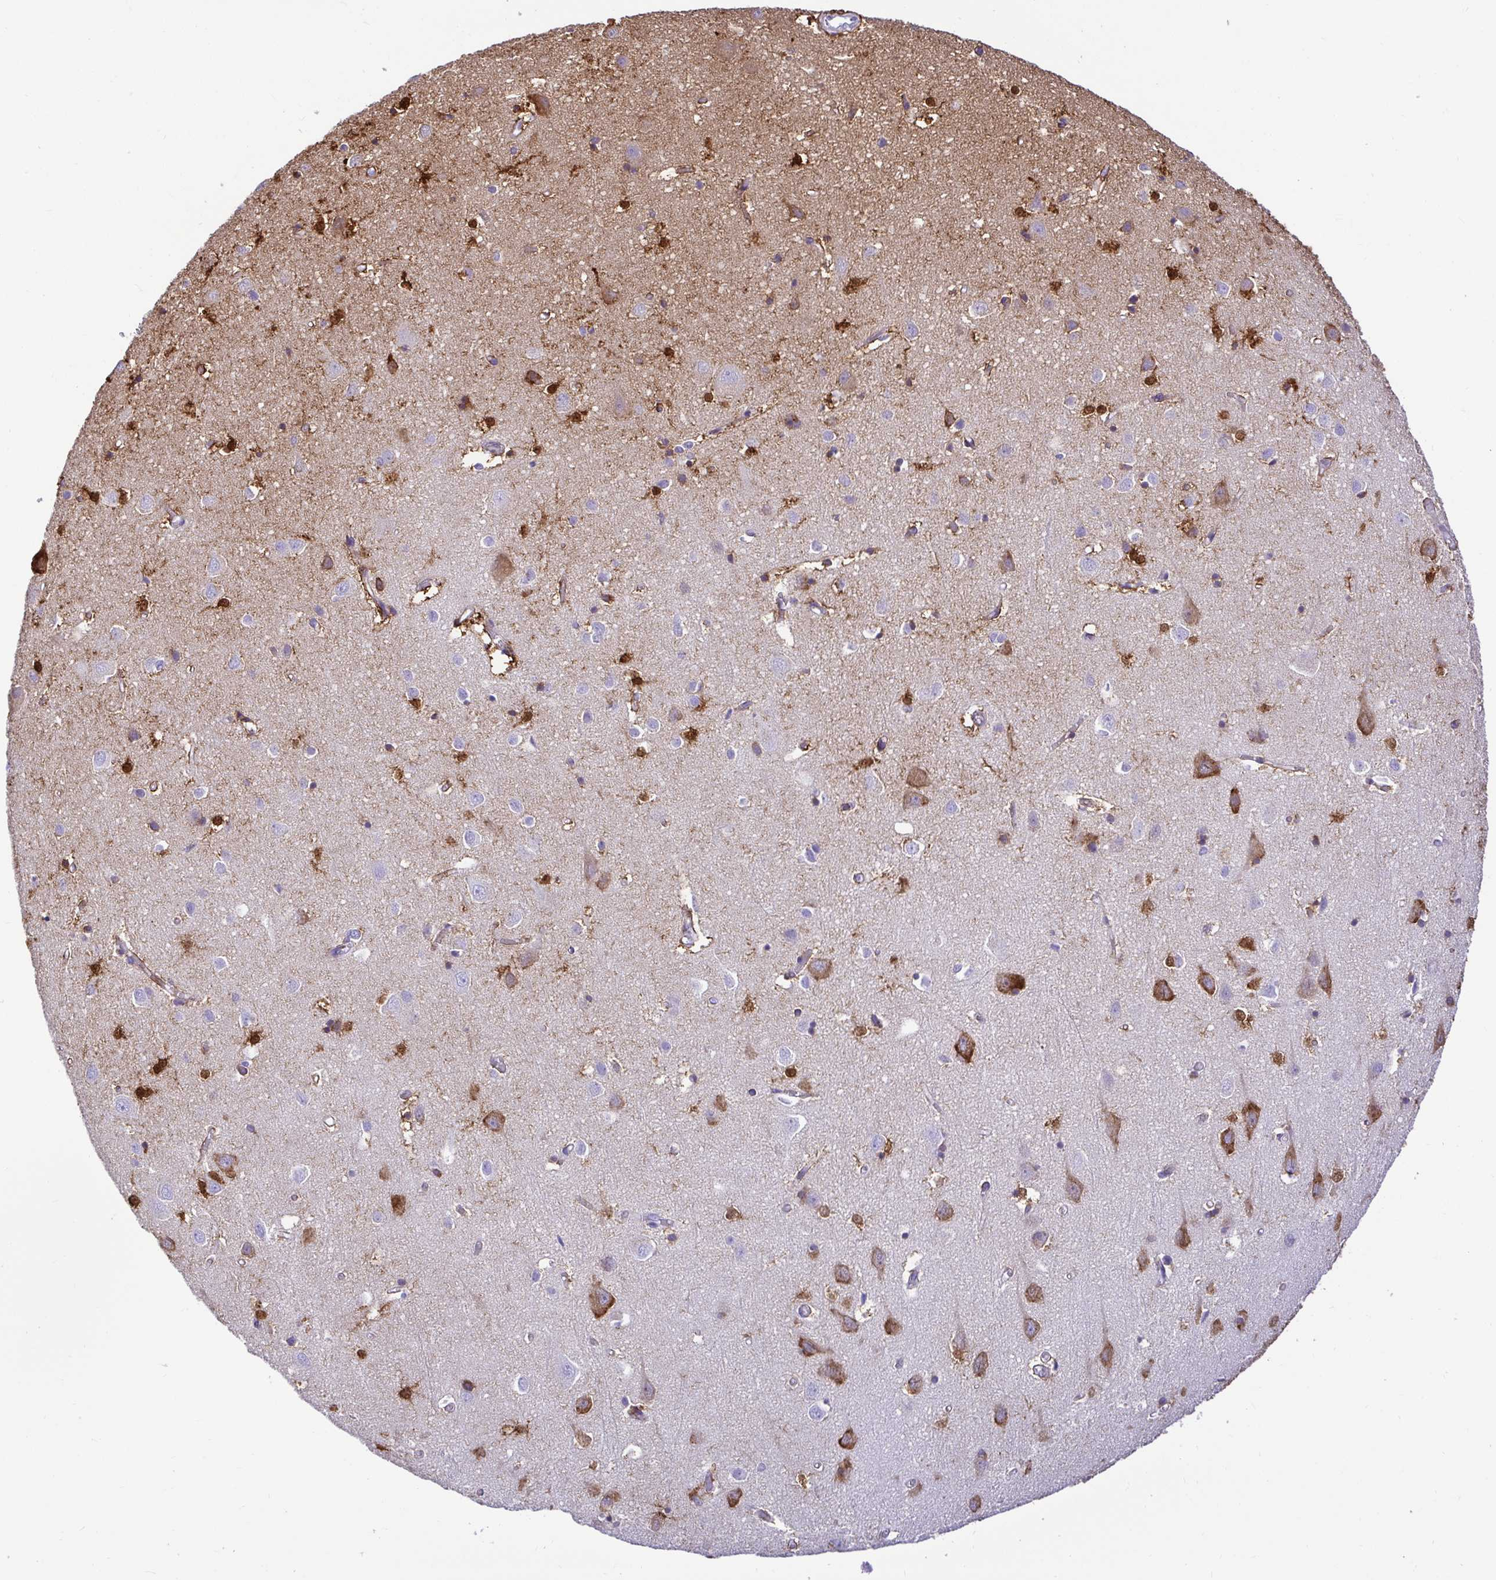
{"staining": {"intensity": "negative", "quantity": "none", "location": "none"}, "tissue": "cerebral cortex", "cell_type": "Endothelial cells", "image_type": "normal", "snomed": [{"axis": "morphology", "description": "Normal tissue, NOS"}, {"axis": "topography", "description": "Cerebral cortex"}], "caption": "An image of human cerebral cortex is negative for staining in endothelial cells. (Brightfield microscopy of DAB (3,3'-diaminobenzidine) immunohistochemistry (IHC) at high magnification).", "gene": "BACE2", "patient": {"sex": "male", "age": 70}}